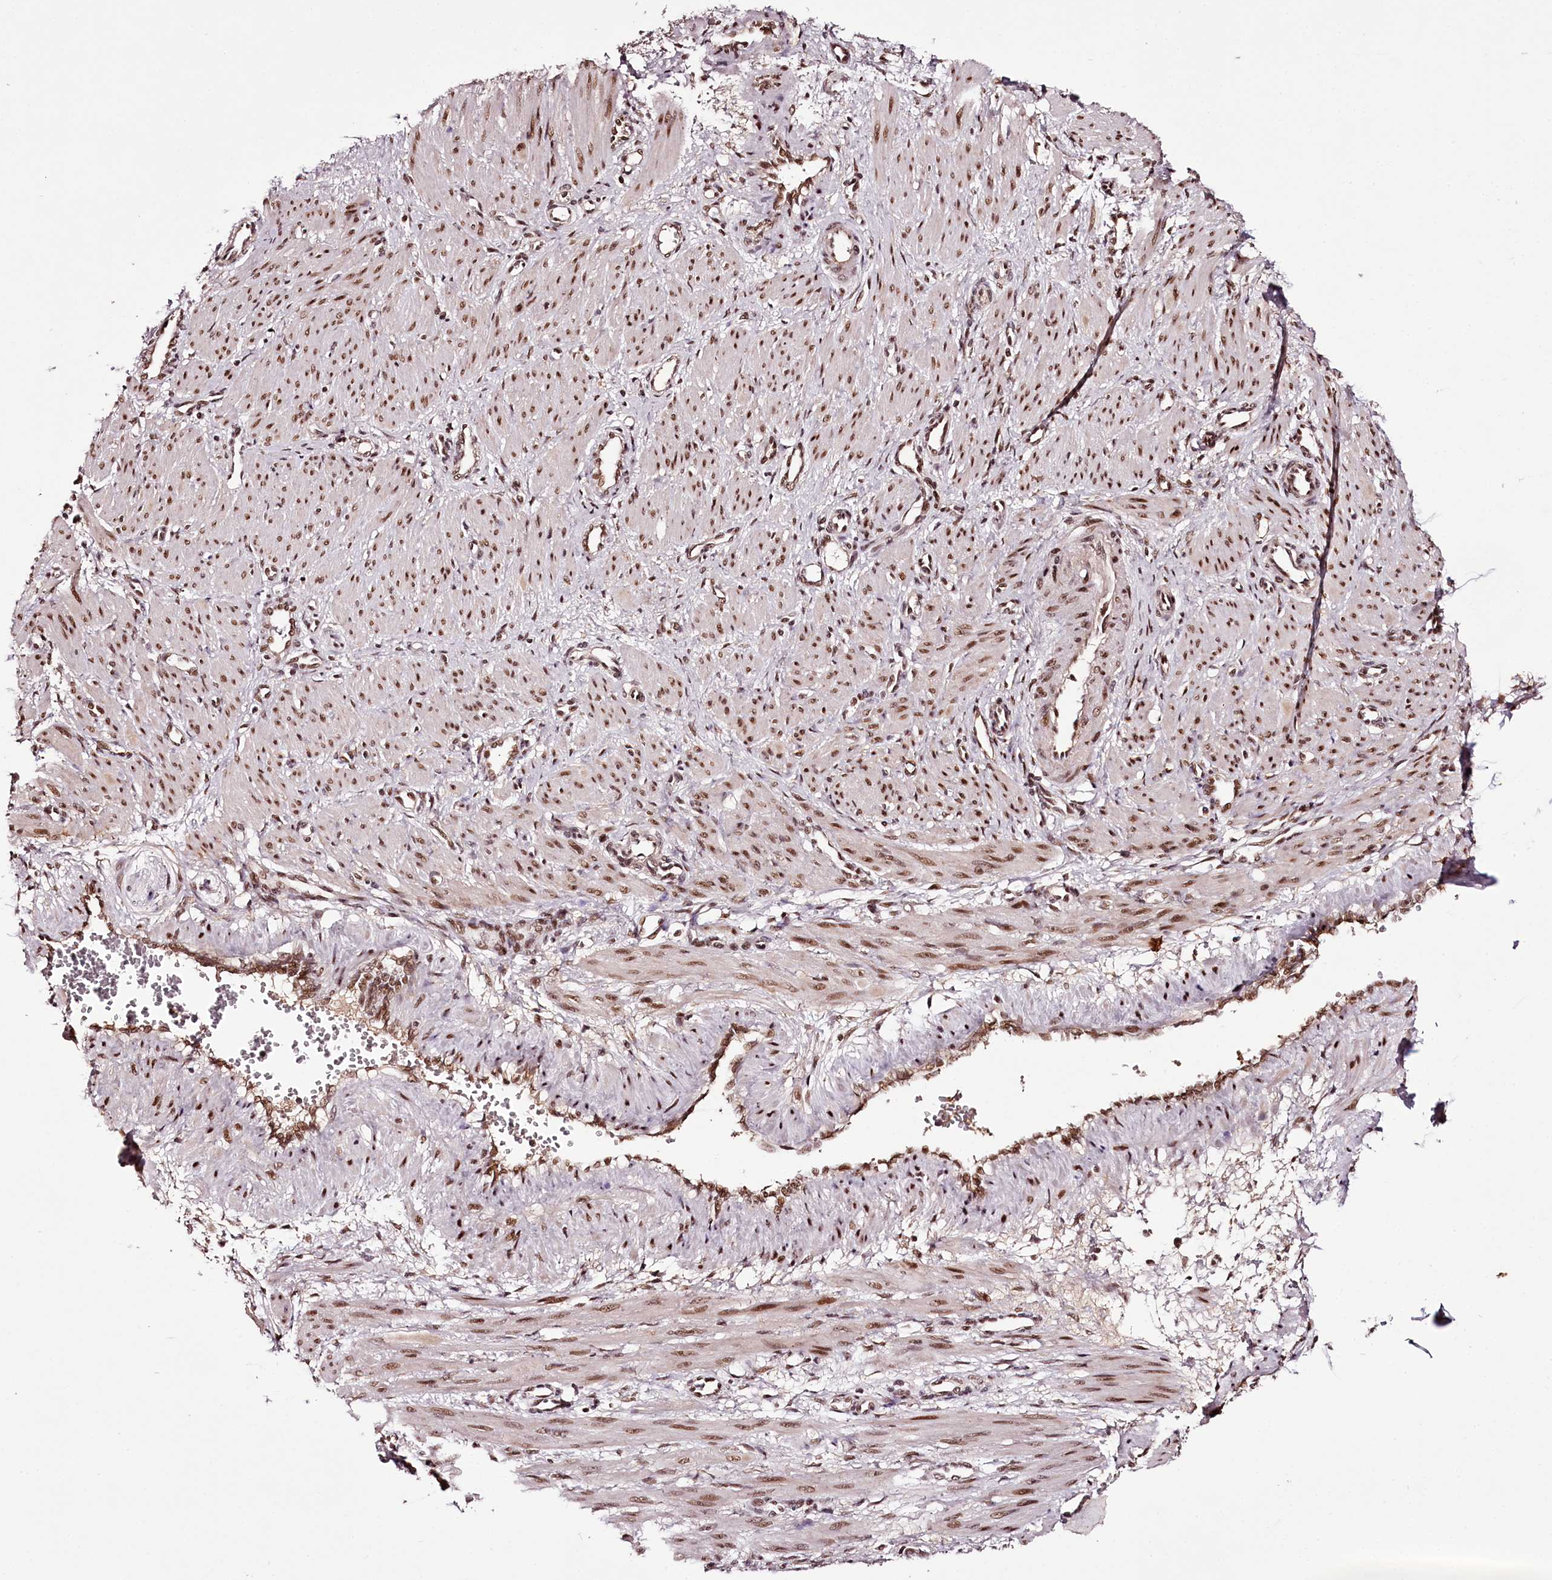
{"staining": {"intensity": "moderate", "quantity": ">75%", "location": "nuclear"}, "tissue": "smooth muscle", "cell_type": "Smooth muscle cells", "image_type": "normal", "snomed": [{"axis": "morphology", "description": "Normal tissue, NOS"}, {"axis": "topography", "description": "Endometrium"}], "caption": "Immunohistochemistry of benign smooth muscle displays medium levels of moderate nuclear staining in about >75% of smooth muscle cells.", "gene": "TTC33", "patient": {"sex": "female", "age": 33}}